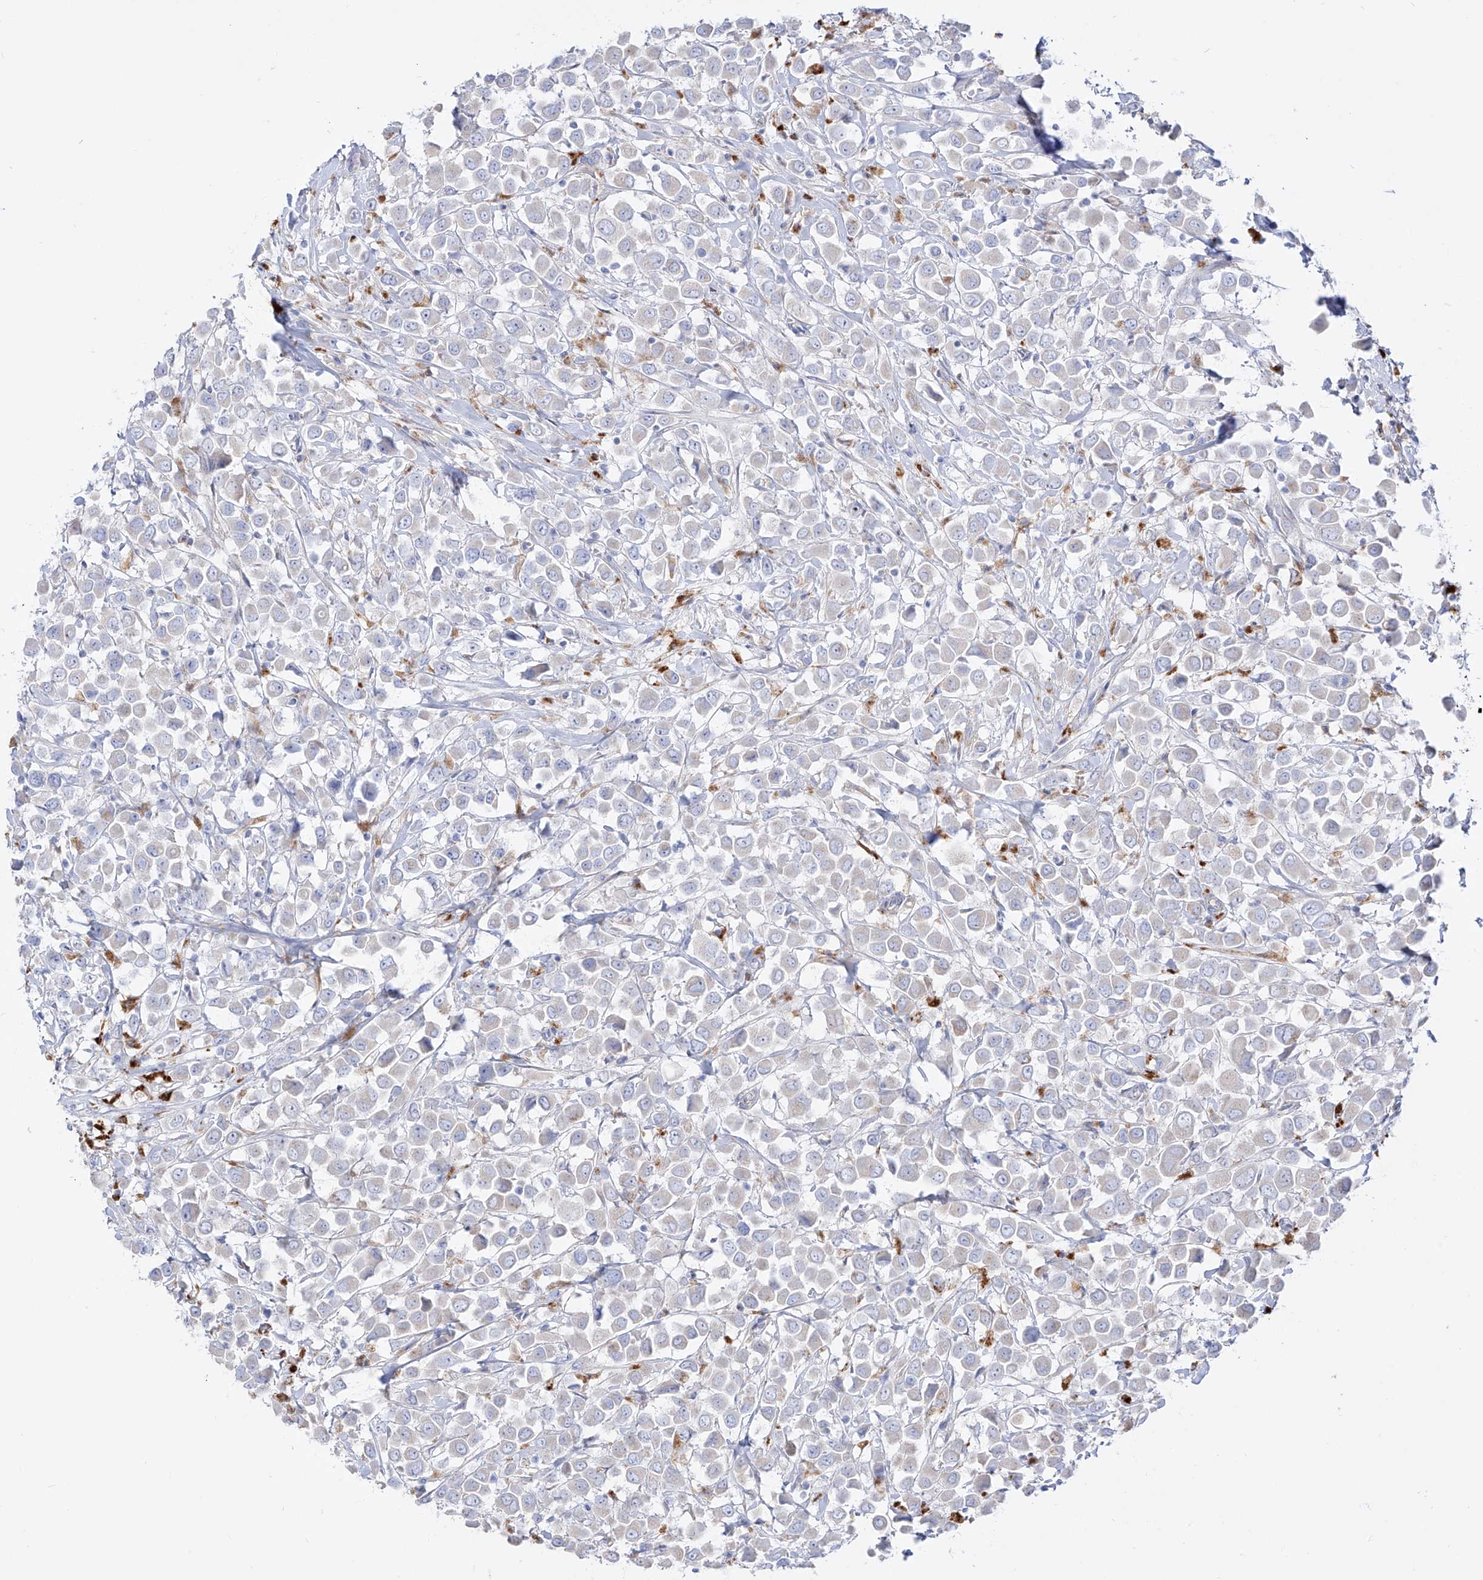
{"staining": {"intensity": "negative", "quantity": "none", "location": "none"}, "tissue": "breast cancer", "cell_type": "Tumor cells", "image_type": "cancer", "snomed": [{"axis": "morphology", "description": "Duct carcinoma"}, {"axis": "topography", "description": "Breast"}], "caption": "This is an immunohistochemistry (IHC) image of breast cancer (intraductal carcinoma). There is no expression in tumor cells.", "gene": "YKT6", "patient": {"sex": "female", "age": 61}}